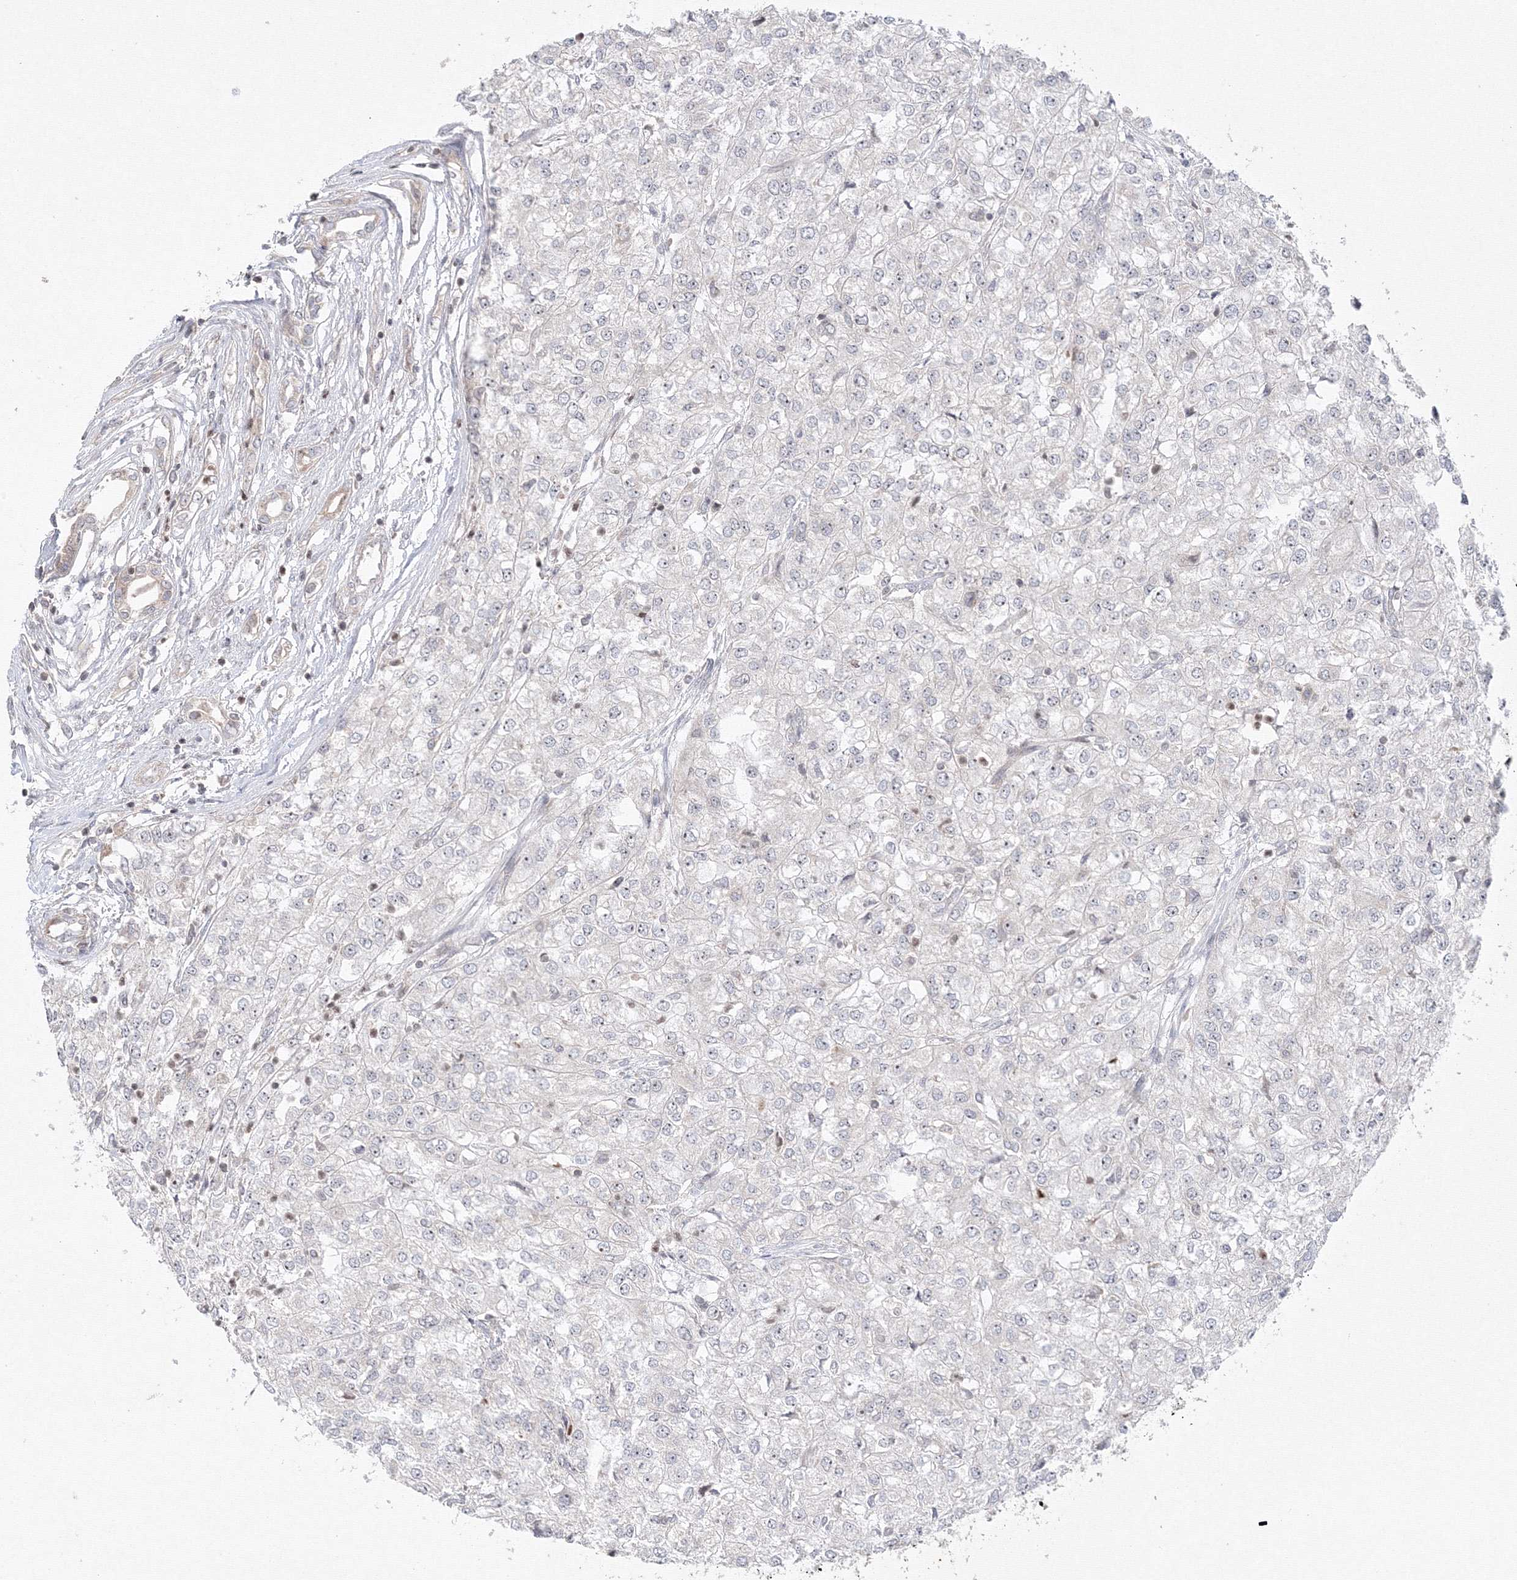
{"staining": {"intensity": "negative", "quantity": "none", "location": "none"}, "tissue": "renal cancer", "cell_type": "Tumor cells", "image_type": "cancer", "snomed": [{"axis": "morphology", "description": "Adenocarcinoma, NOS"}, {"axis": "topography", "description": "Kidney"}], "caption": "This is an immunohistochemistry (IHC) photomicrograph of human adenocarcinoma (renal). There is no expression in tumor cells.", "gene": "MKRN2", "patient": {"sex": "female", "age": 54}}